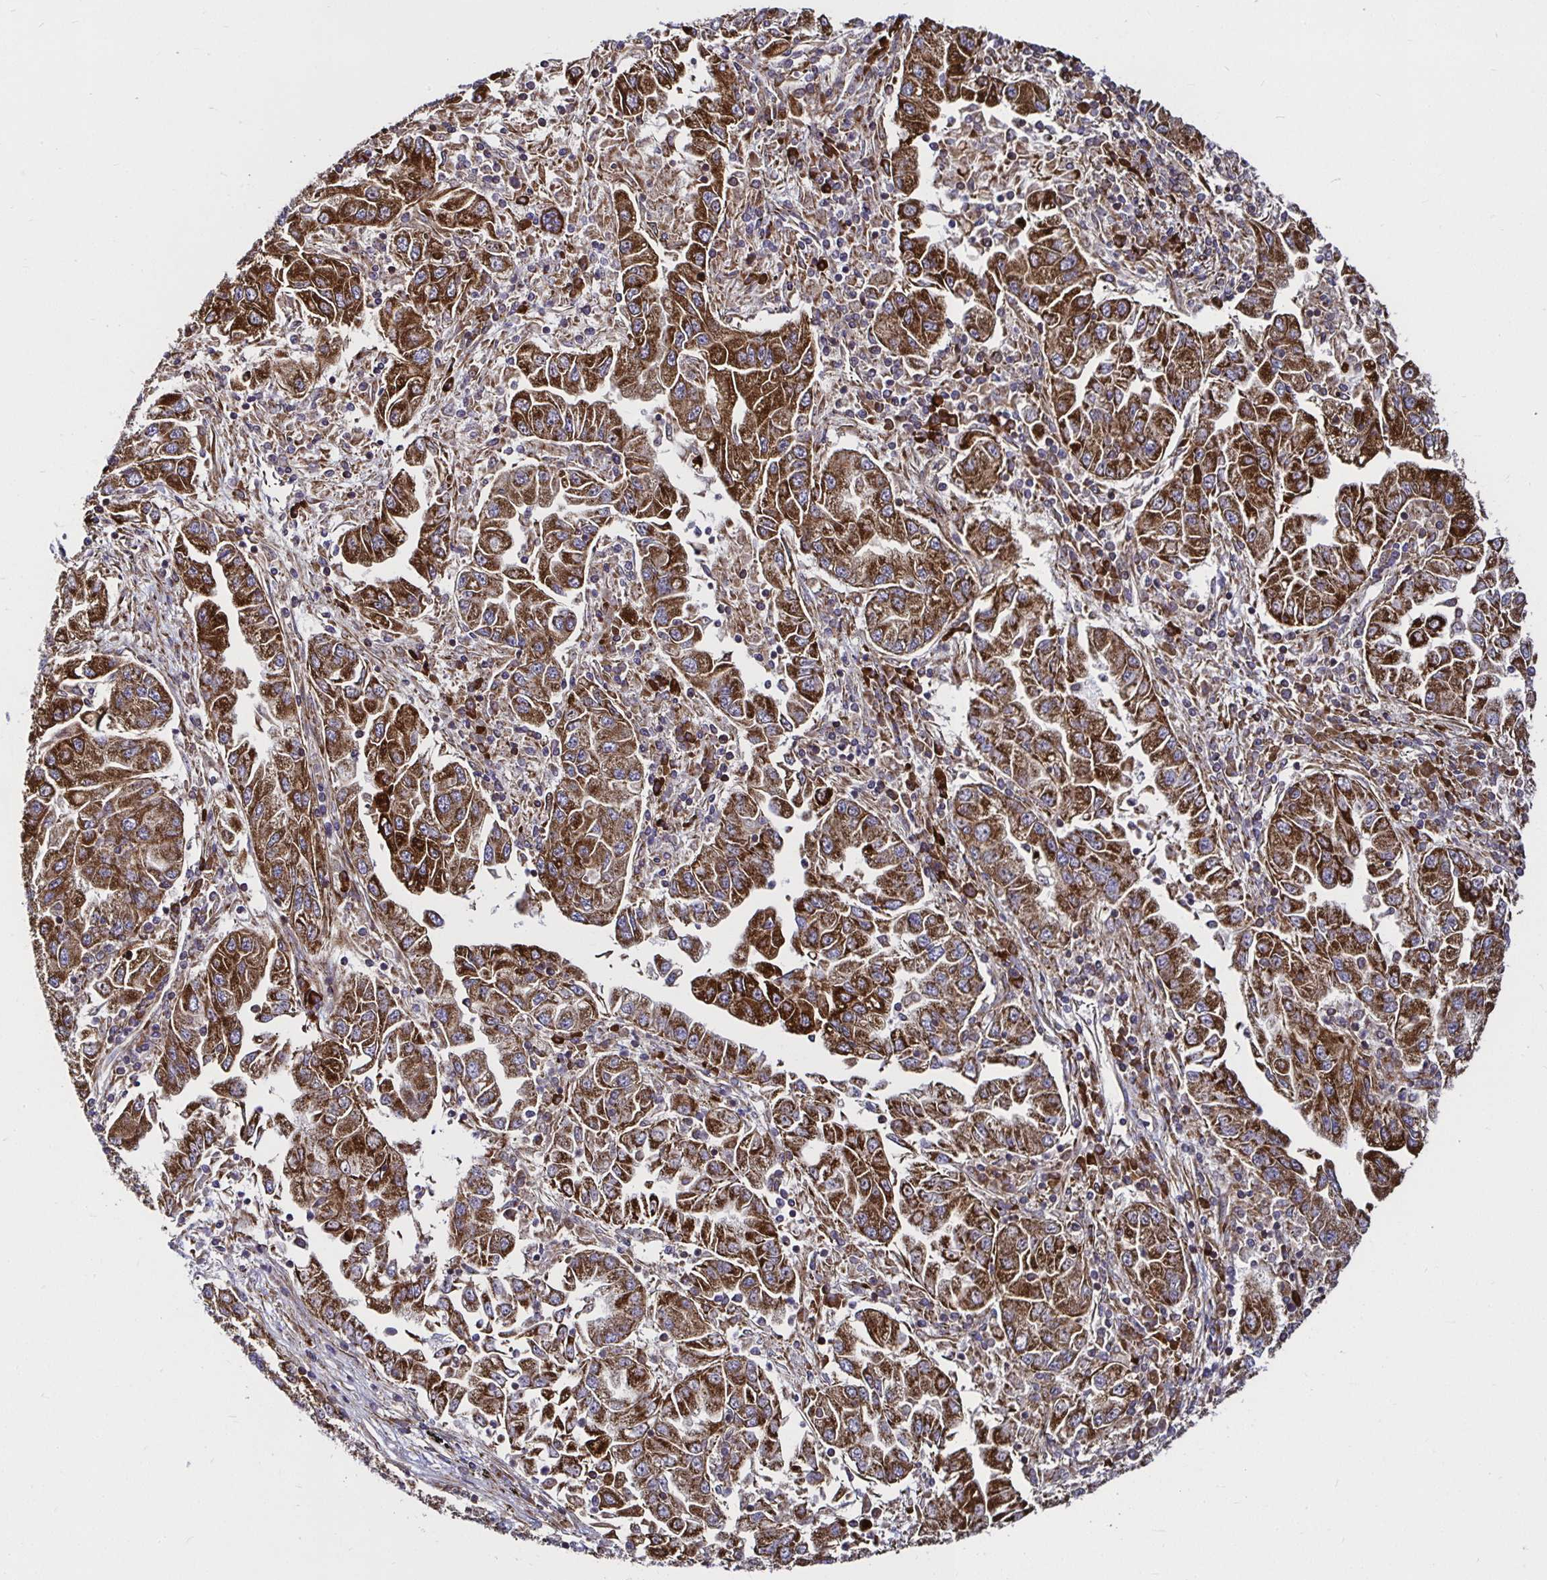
{"staining": {"intensity": "strong", "quantity": ">75%", "location": "cytoplasmic/membranous"}, "tissue": "lung cancer", "cell_type": "Tumor cells", "image_type": "cancer", "snomed": [{"axis": "morphology", "description": "Adenocarcinoma, NOS"}, {"axis": "morphology", "description": "Adenocarcinoma primary or metastatic"}, {"axis": "topography", "description": "Lung"}], "caption": "Lung cancer (adenocarcinoma primary or metastatic) stained with a protein marker reveals strong staining in tumor cells.", "gene": "SMYD3", "patient": {"sex": "male", "age": 74}}